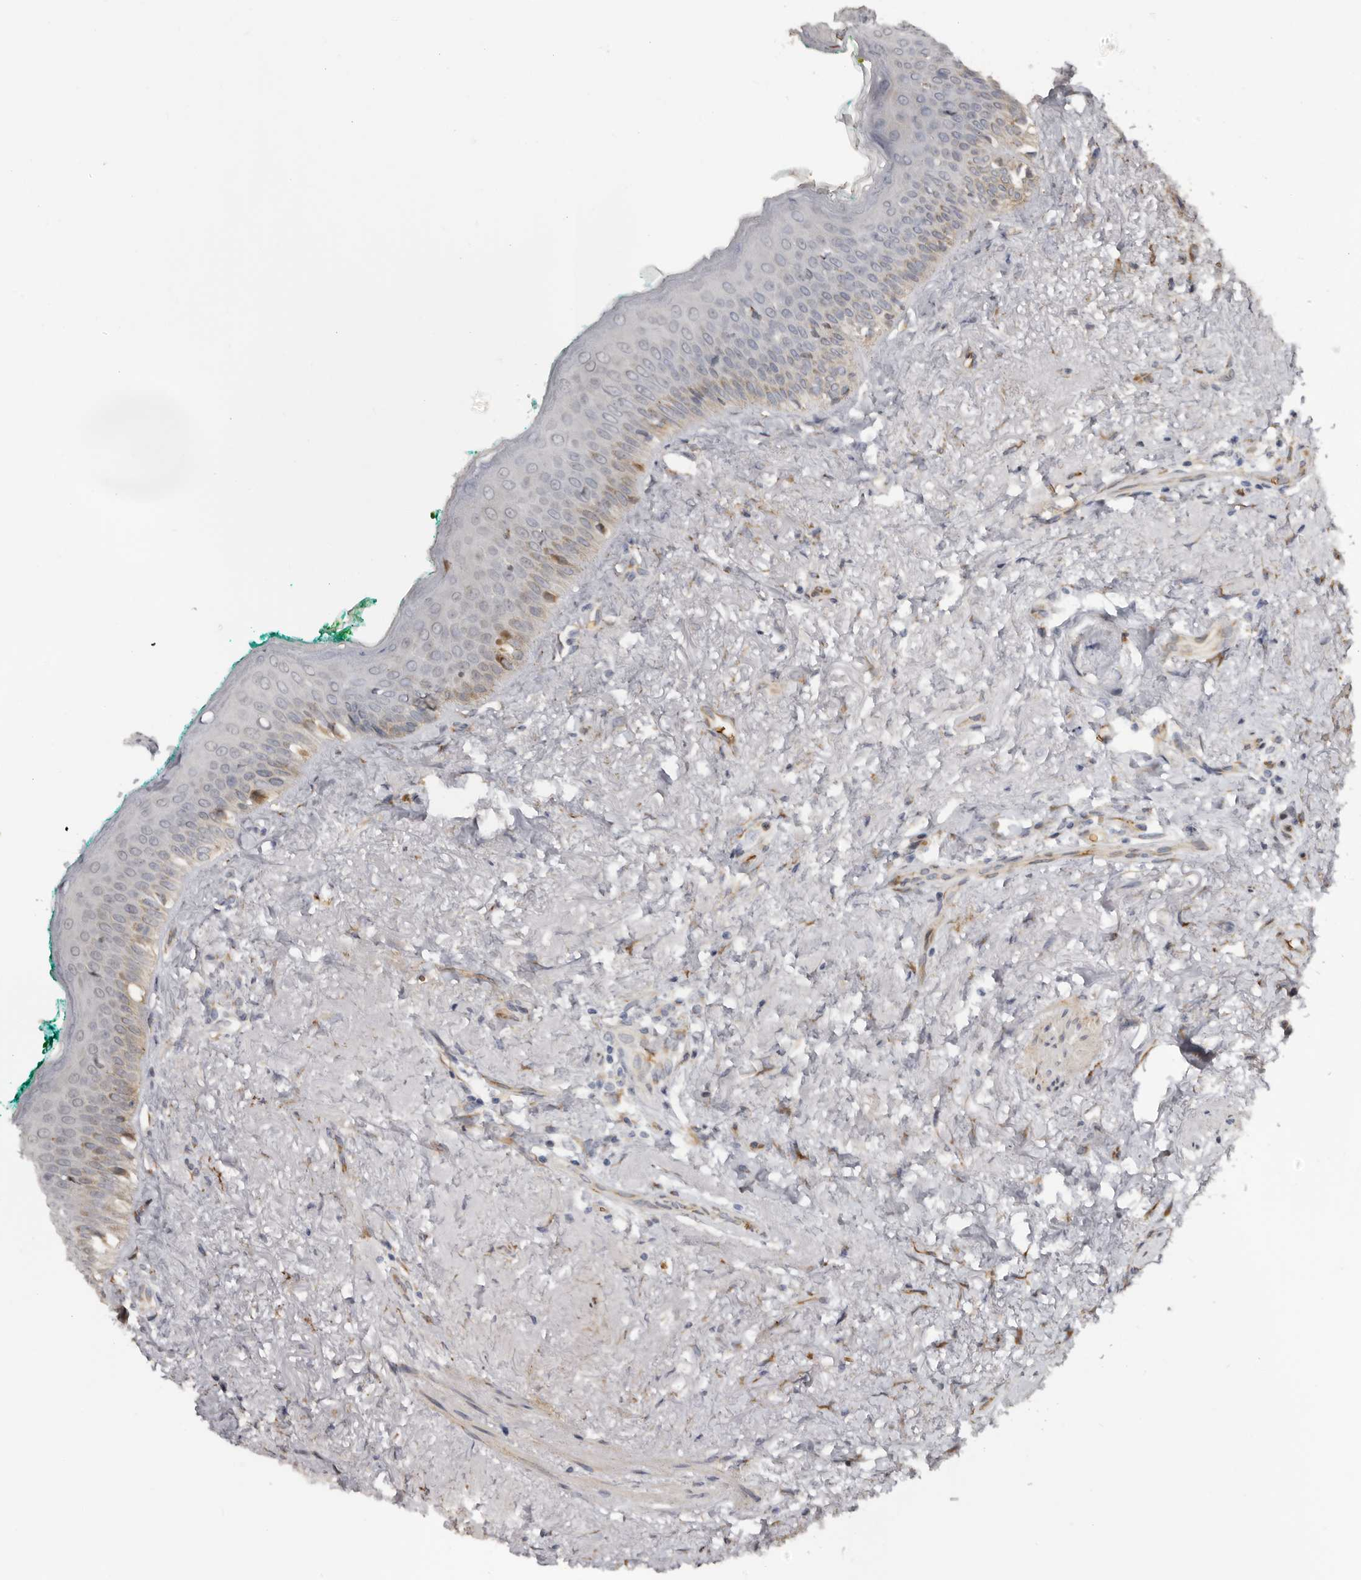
{"staining": {"intensity": "weak", "quantity": "25%-75%", "location": "cytoplasmic/membranous"}, "tissue": "oral mucosa", "cell_type": "Squamous epithelial cells", "image_type": "normal", "snomed": [{"axis": "morphology", "description": "Normal tissue, NOS"}, {"axis": "topography", "description": "Oral tissue"}], "caption": "Immunohistochemistry (DAB (3,3'-diaminobenzidine)) staining of unremarkable oral mucosa exhibits weak cytoplasmic/membranous protein expression in about 25%-75% of squamous epithelial cells.", "gene": "ENTREP1", "patient": {"sex": "female", "age": 70}}